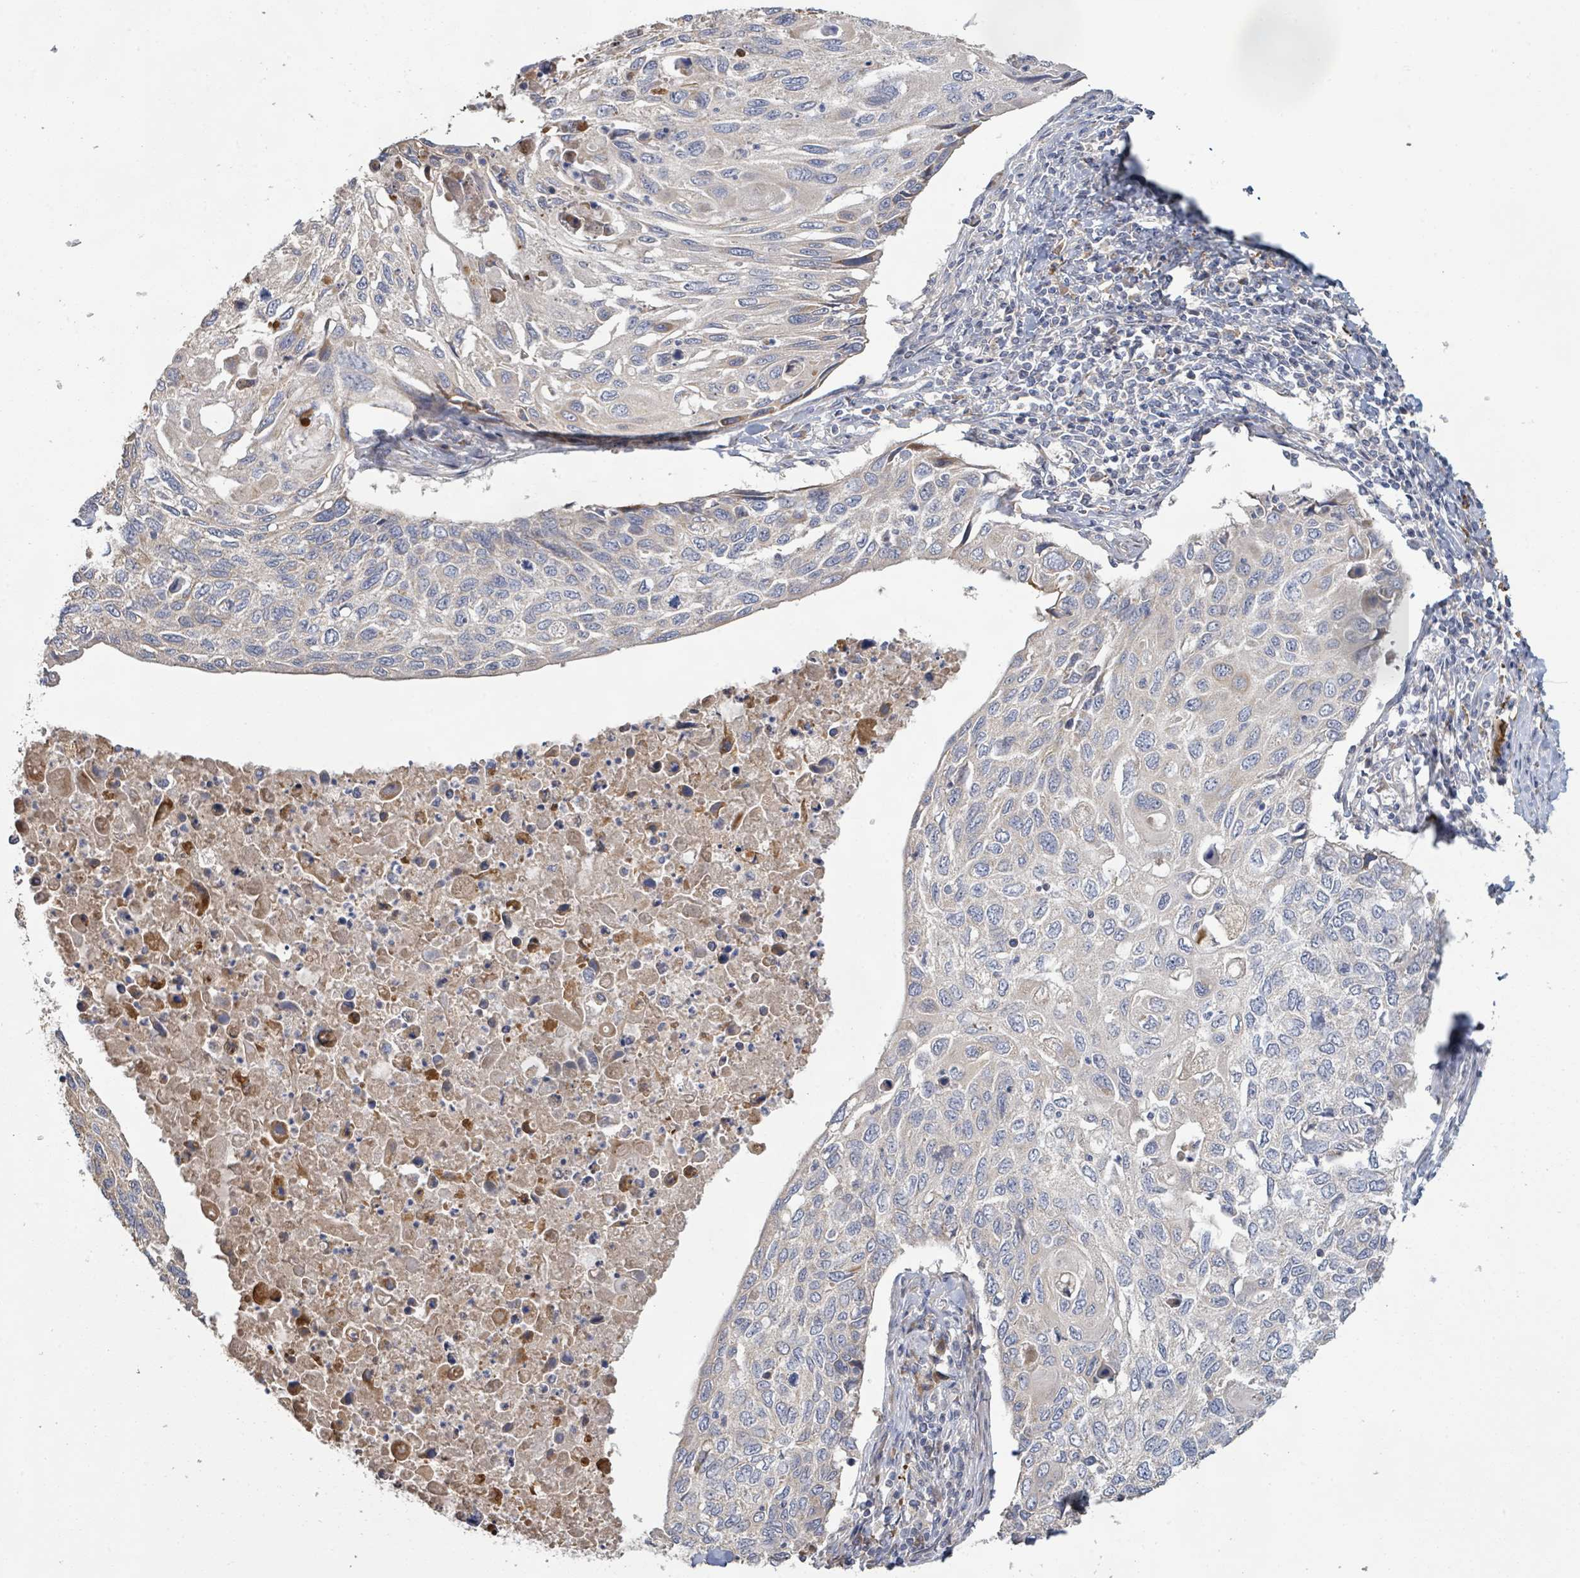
{"staining": {"intensity": "negative", "quantity": "none", "location": "none"}, "tissue": "cervical cancer", "cell_type": "Tumor cells", "image_type": "cancer", "snomed": [{"axis": "morphology", "description": "Squamous cell carcinoma, NOS"}, {"axis": "topography", "description": "Cervix"}], "caption": "Immunohistochemistry histopathology image of squamous cell carcinoma (cervical) stained for a protein (brown), which displays no staining in tumor cells.", "gene": "KCNS2", "patient": {"sex": "female", "age": 70}}